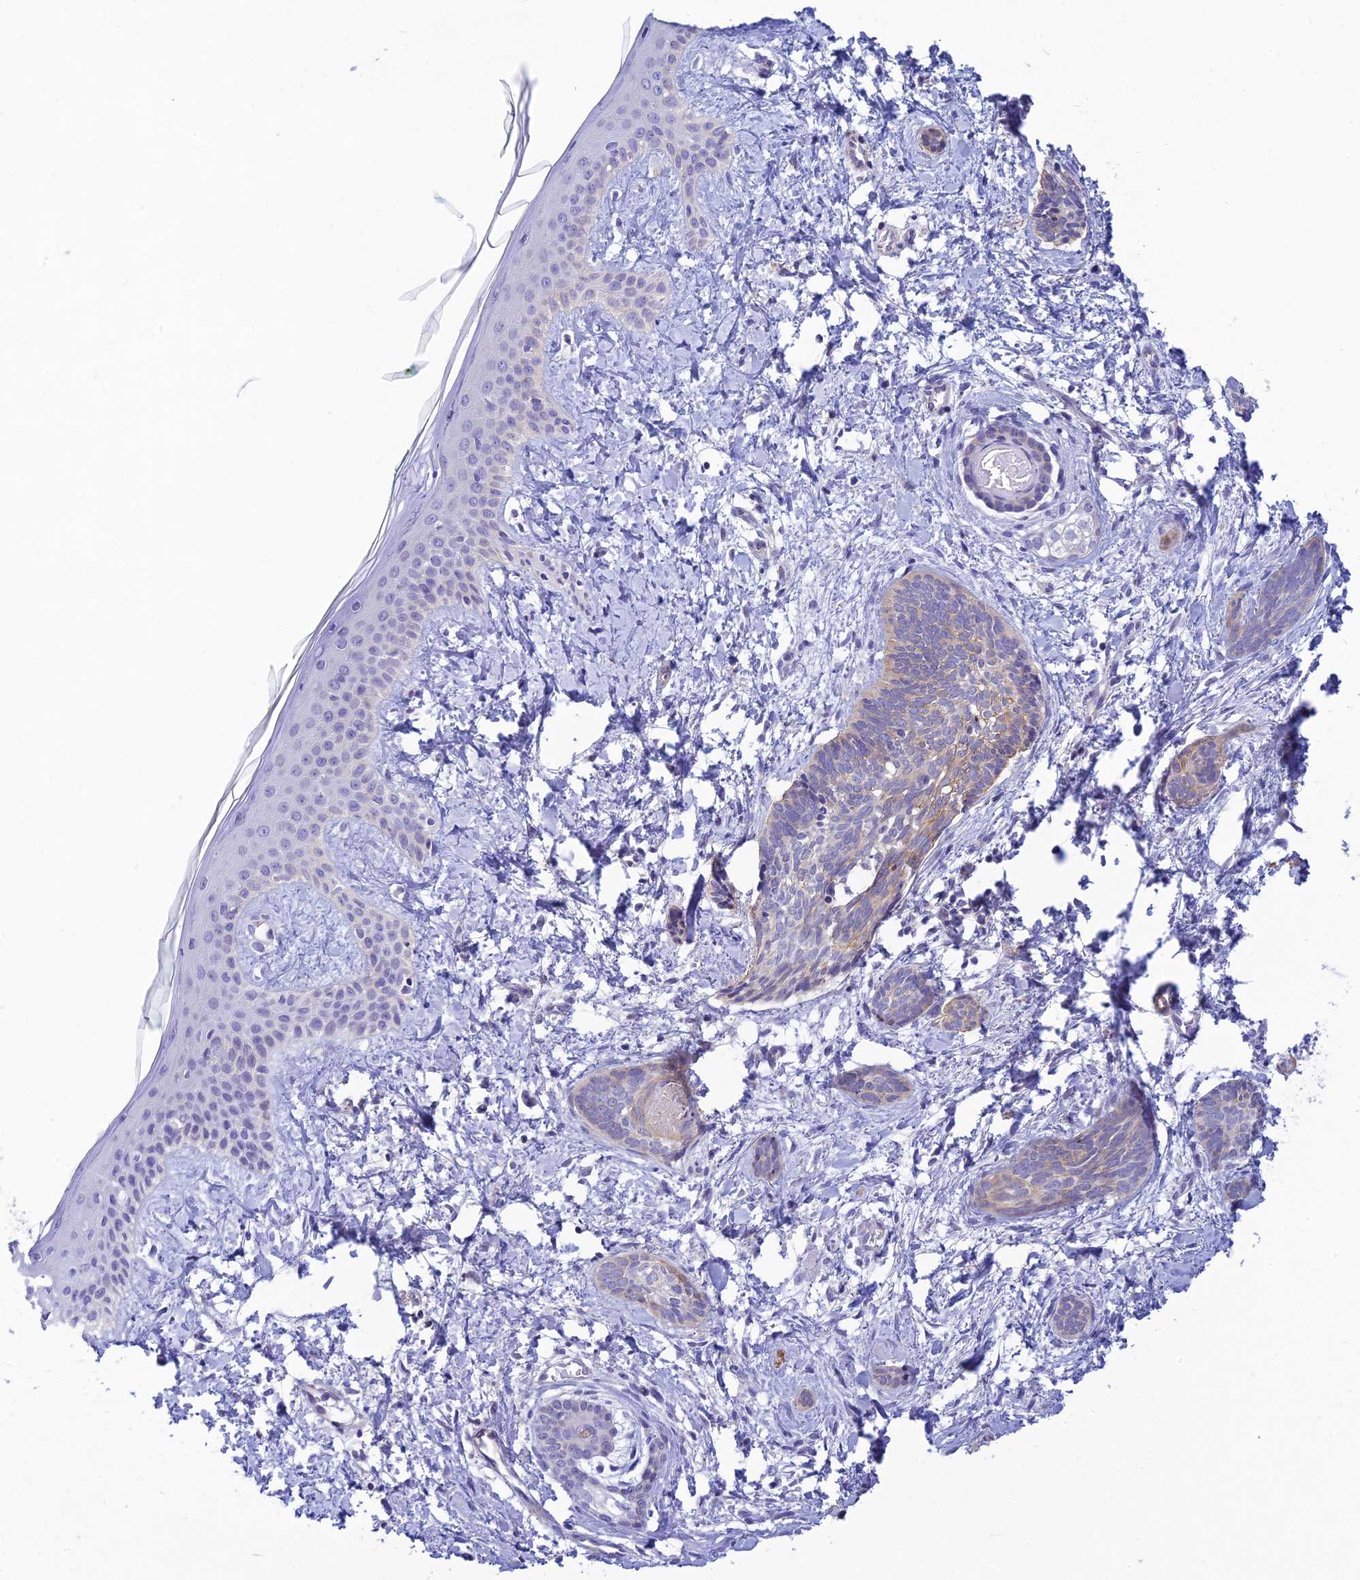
{"staining": {"intensity": "moderate", "quantity": "25%-75%", "location": "cytoplasmic/membranous"}, "tissue": "skin cancer", "cell_type": "Tumor cells", "image_type": "cancer", "snomed": [{"axis": "morphology", "description": "Basal cell carcinoma"}, {"axis": "topography", "description": "Skin"}], "caption": "Tumor cells display medium levels of moderate cytoplasmic/membranous positivity in approximately 25%-75% of cells in human skin basal cell carcinoma.", "gene": "FBXW4", "patient": {"sex": "female", "age": 81}}